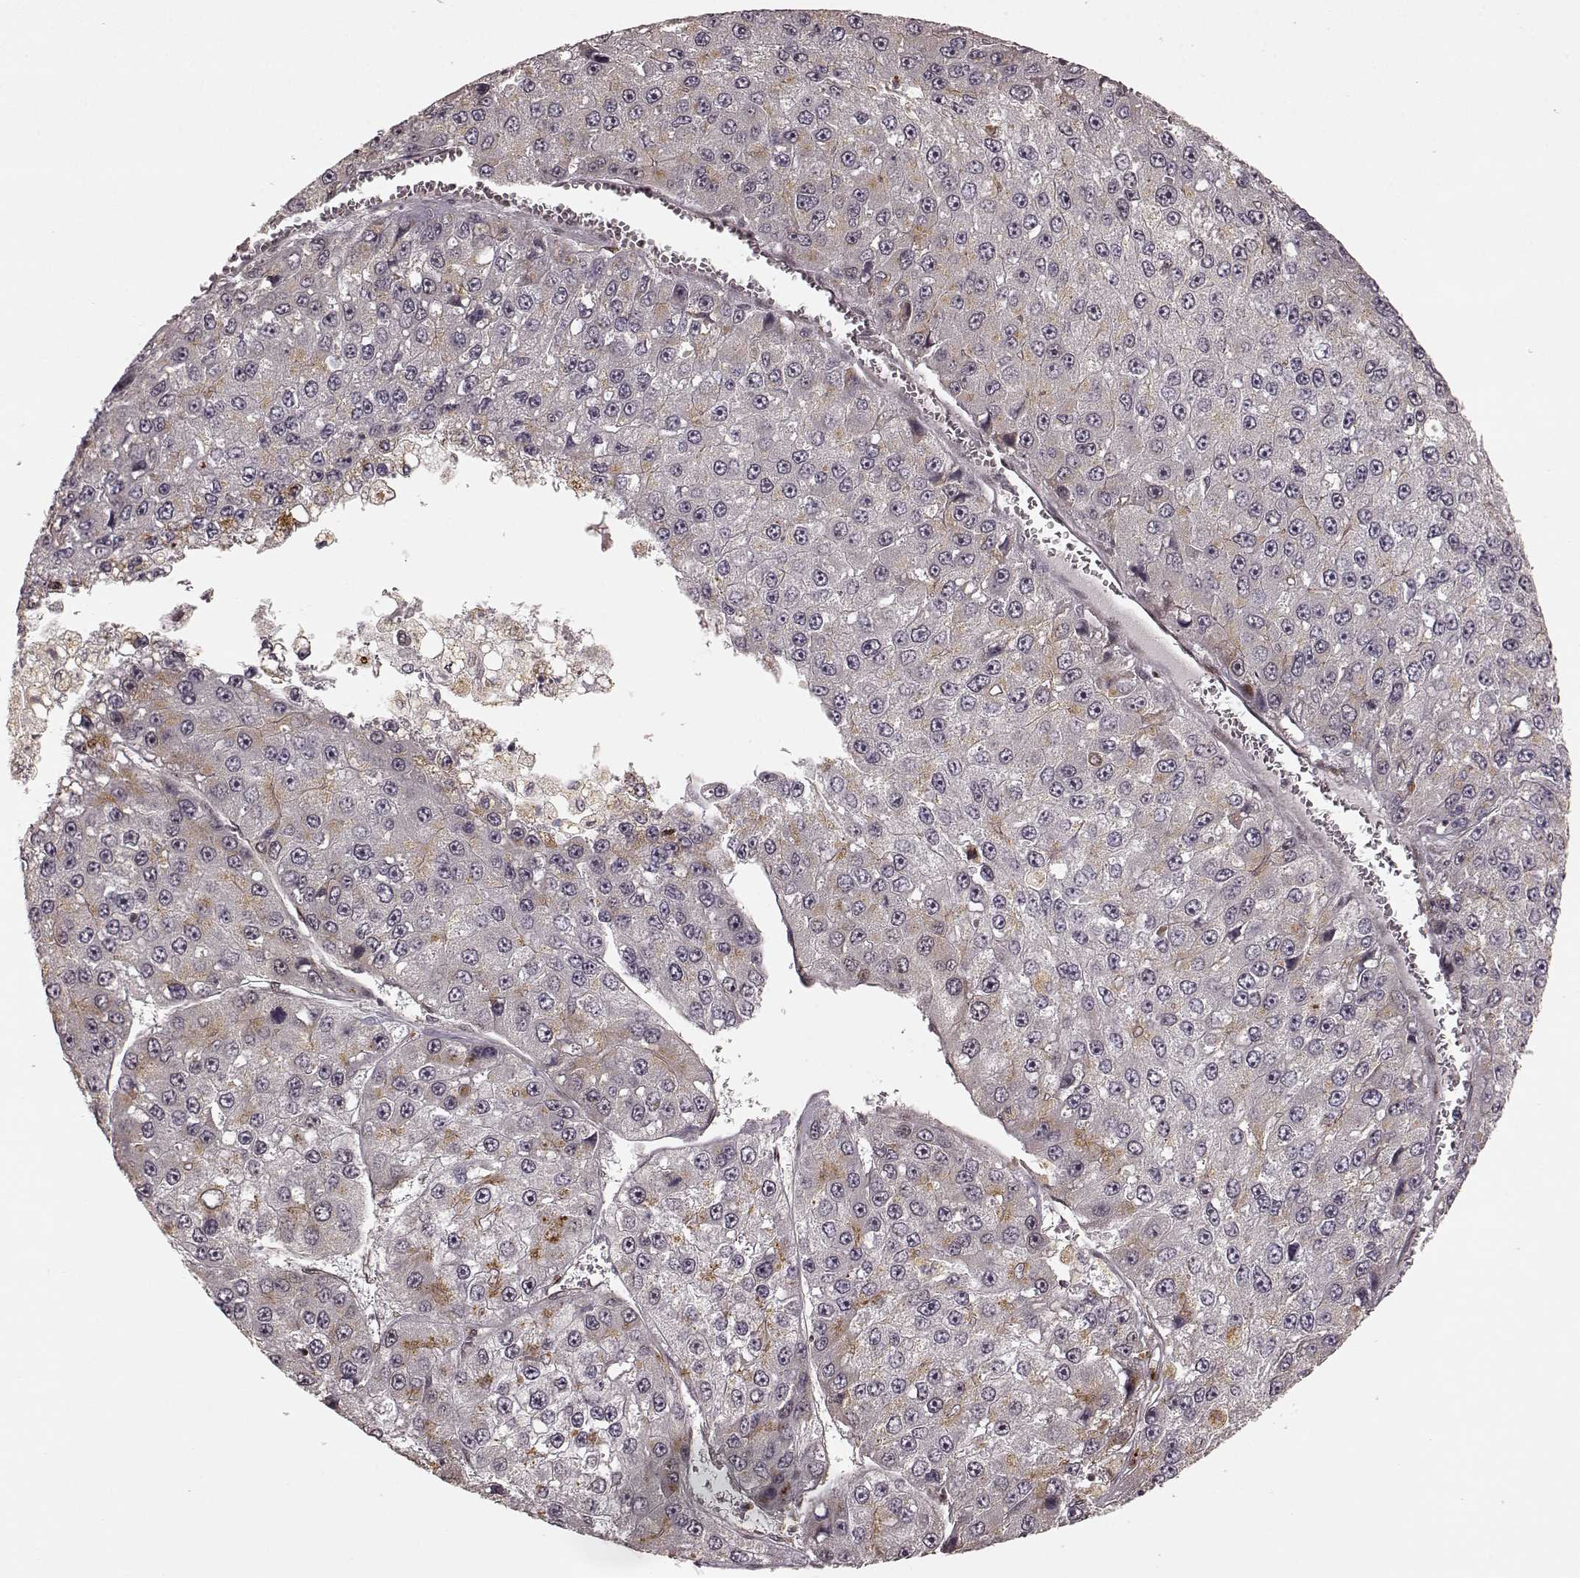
{"staining": {"intensity": "weak", "quantity": "<25%", "location": "cytoplasmic/membranous"}, "tissue": "liver cancer", "cell_type": "Tumor cells", "image_type": "cancer", "snomed": [{"axis": "morphology", "description": "Carcinoma, Hepatocellular, NOS"}, {"axis": "topography", "description": "Liver"}], "caption": "Histopathology image shows no protein positivity in tumor cells of liver cancer tissue.", "gene": "SLC12A9", "patient": {"sex": "female", "age": 73}}